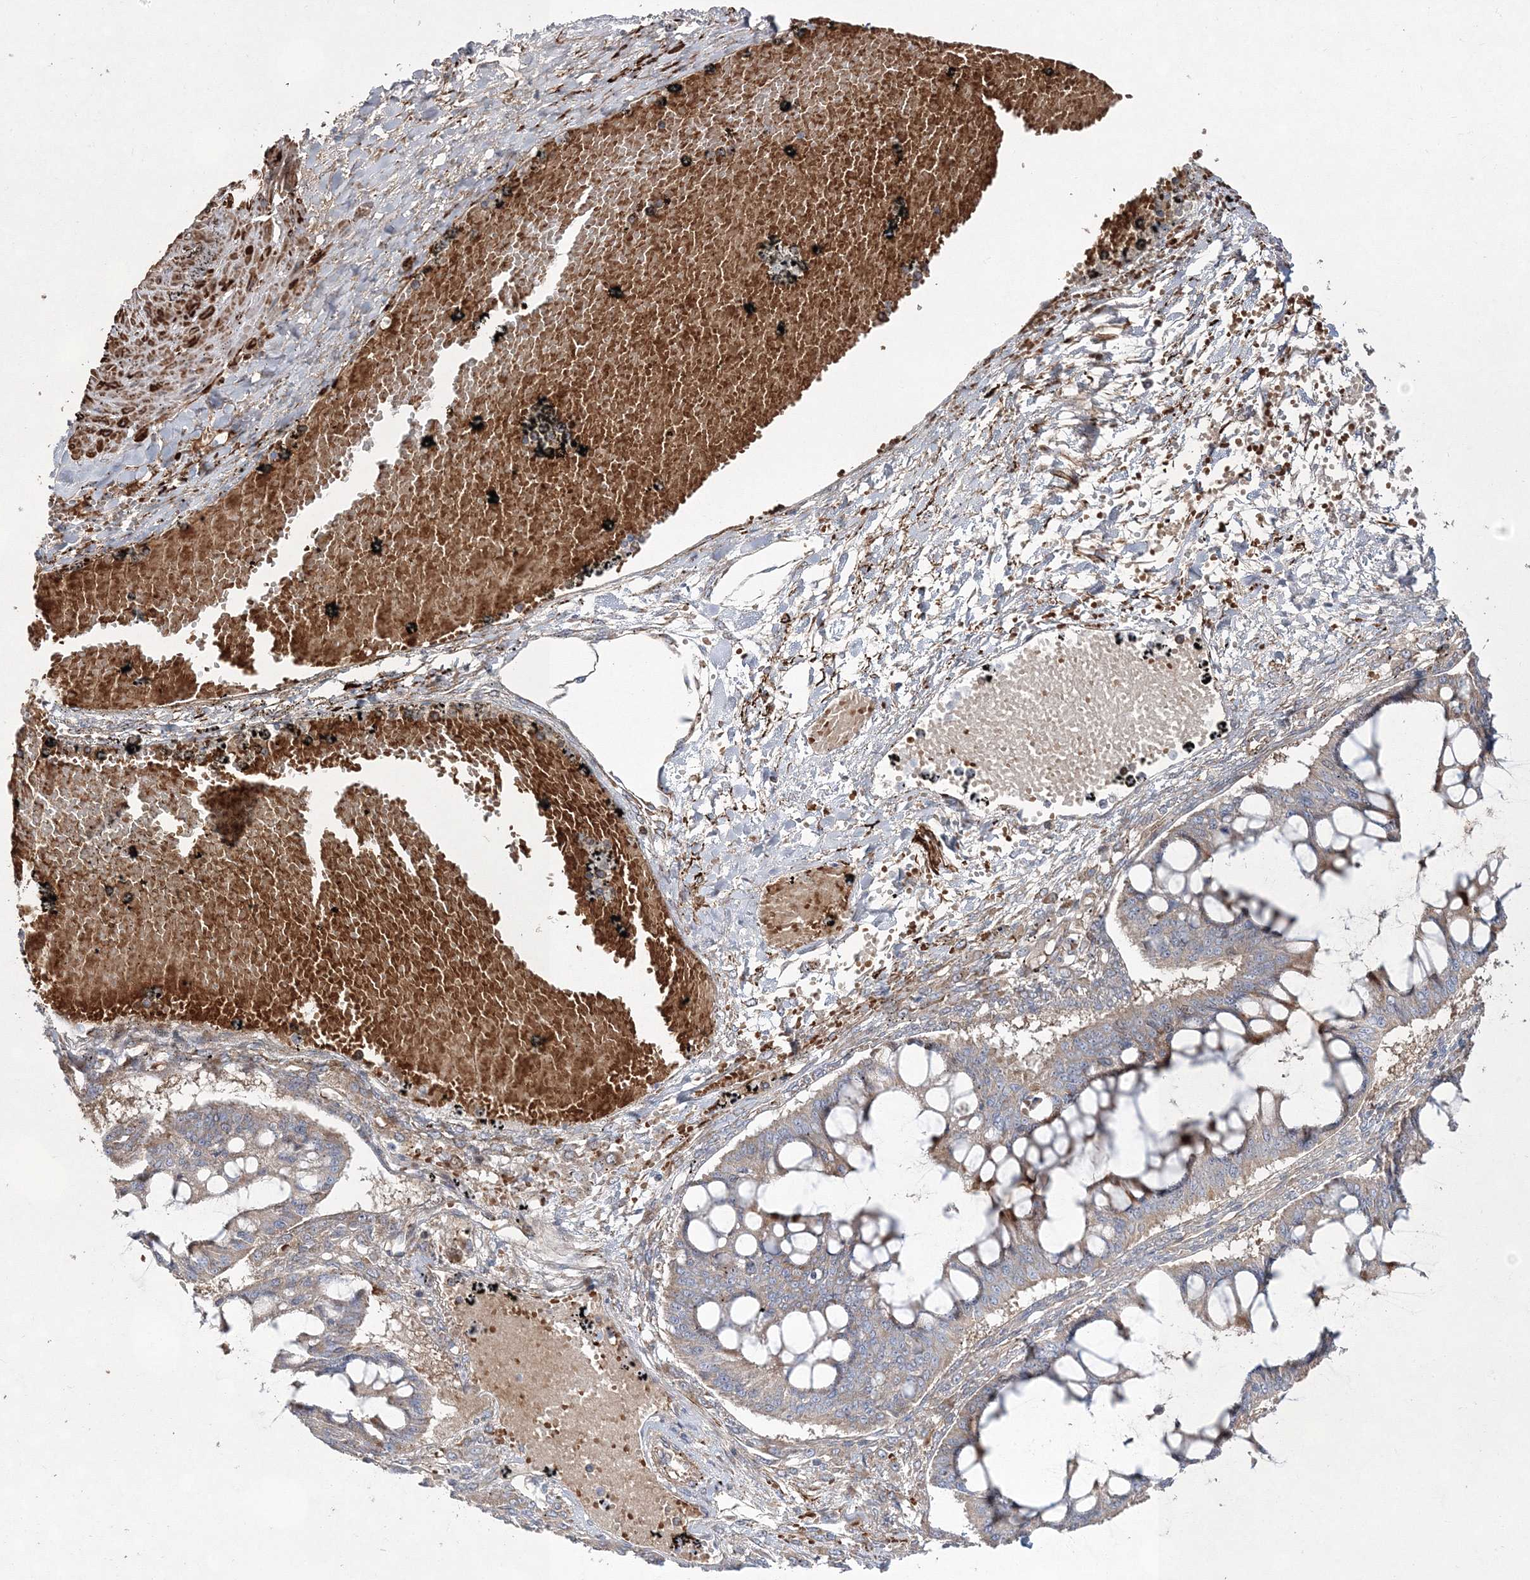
{"staining": {"intensity": "weak", "quantity": ">75%", "location": "cytoplasmic/membranous"}, "tissue": "ovarian cancer", "cell_type": "Tumor cells", "image_type": "cancer", "snomed": [{"axis": "morphology", "description": "Cystadenocarcinoma, mucinous, NOS"}, {"axis": "topography", "description": "Ovary"}], "caption": "Weak cytoplasmic/membranous staining is seen in approximately >75% of tumor cells in ovarian mucinous cystadenocarcinoma.", "gene": "ZSWIM6", "patient": {"sex": "female", "age": 73}}